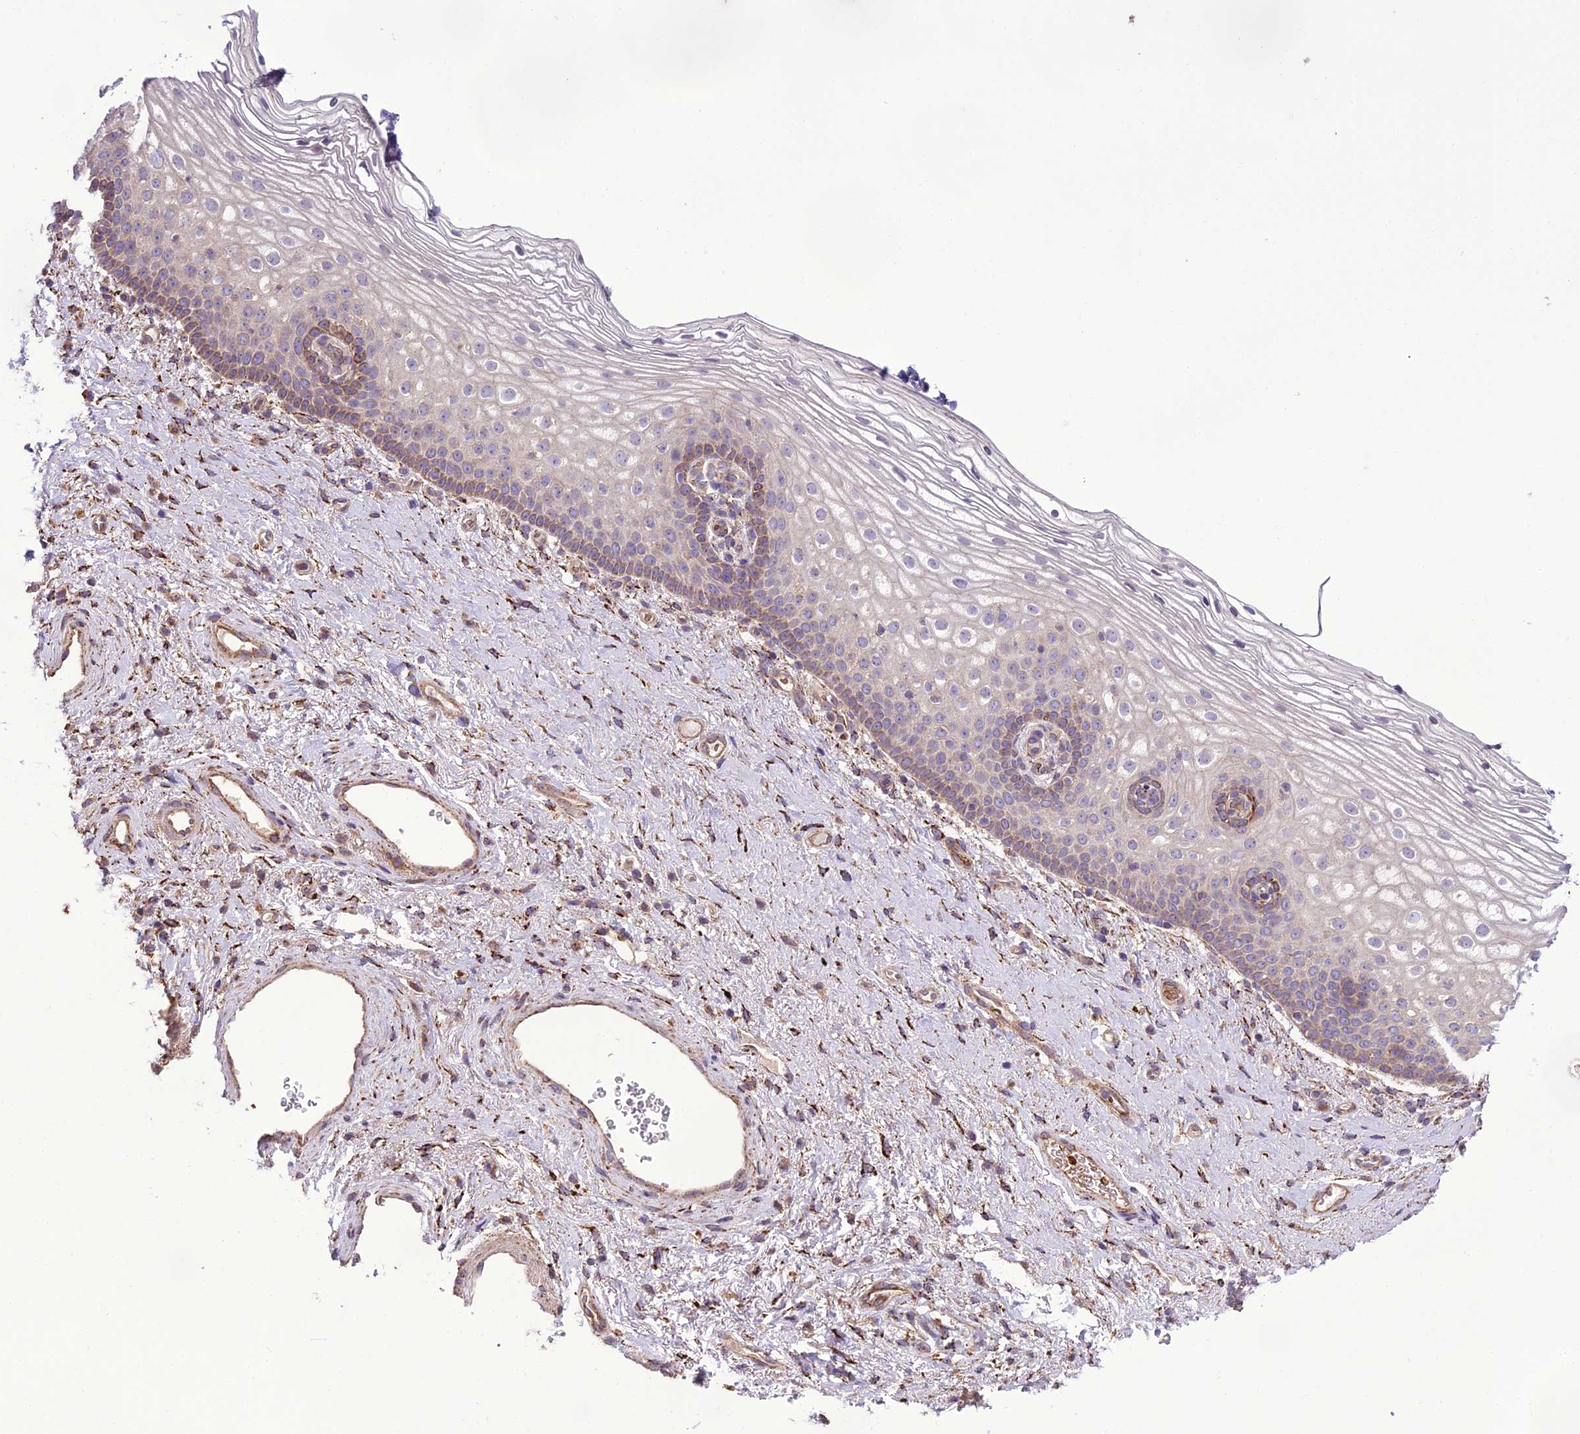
{"staining": {"intensity": "moderate", "quantity": "<25%", "location": "cytoplasmic/membranous"}, "tissue": "vagina", "cell_type": "Squamous epithelial cells", "image_type": "normal", "snomed": [{"axis": "morphology", "description": "Normal tissue, NOS"}, {"axis": "topography", "description": "Vagina"}], "caption": "Immunohistochemical staining of unremarkable human vagina exhibits low levels of moderate cytoplasmic/membranous expression in approximately <25% of squamous epithelial cells. The staining was performed using DAB (3,3'-diaminobenzidine), with brown indicating positive protein expression. Nuclei are stained blue with hematoxylin.", "gene": "ENSG00000260272", "patient": {"sex": "female", "age": 60}}